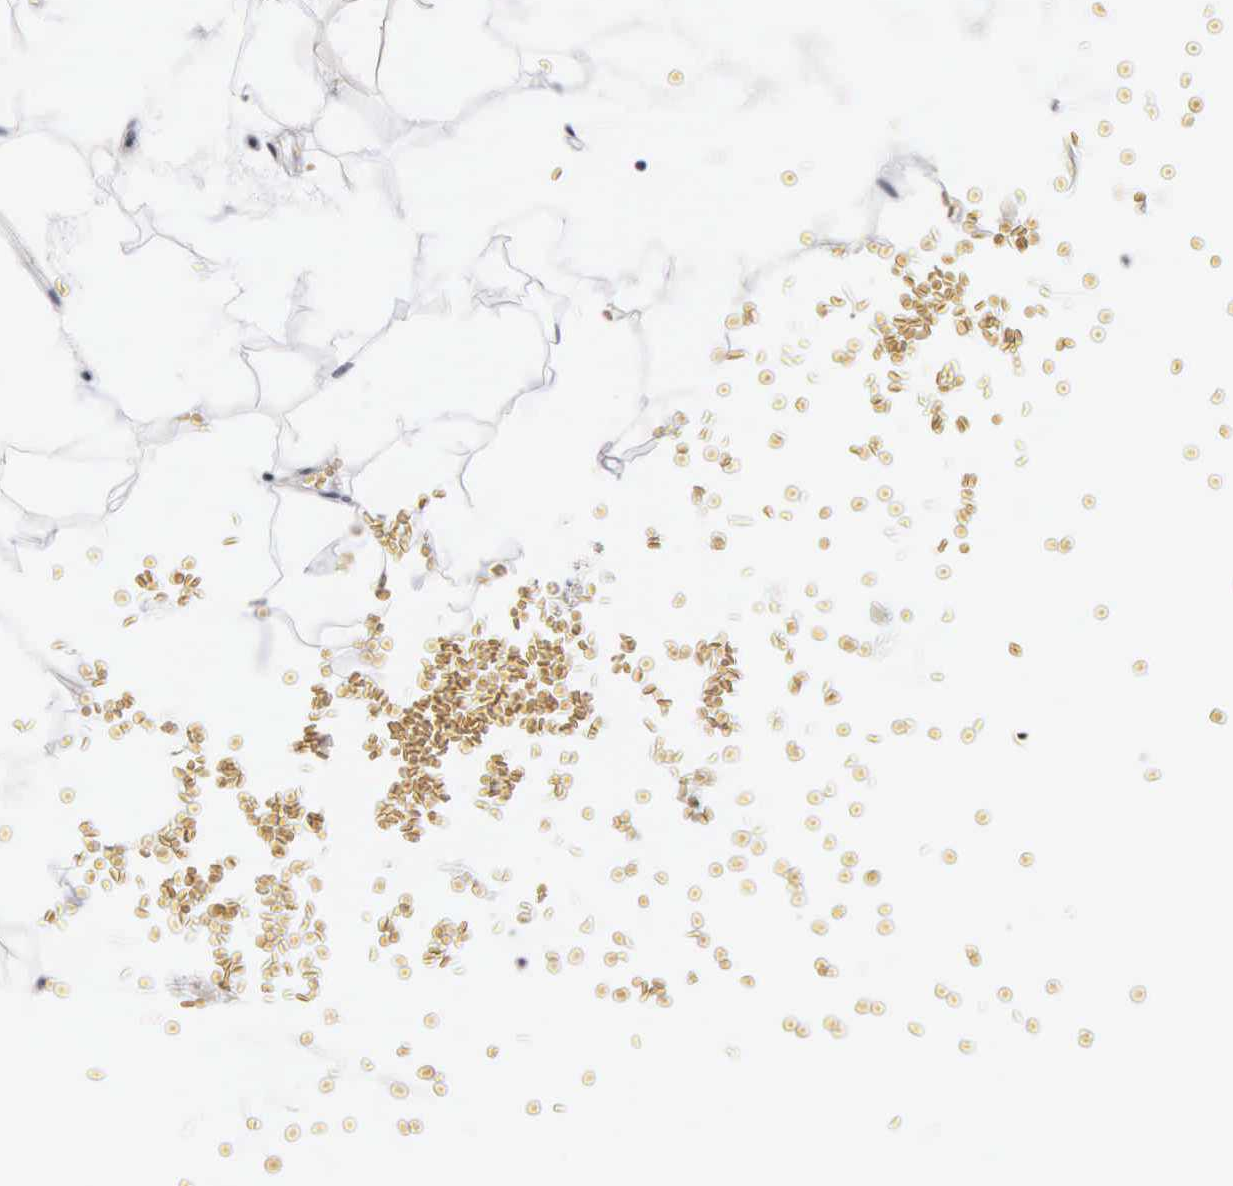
{"staining": {"intensity": "negative", "quantity": "none", "location": "none"}, "tissue": "adipose tissue", "cell_type": "Adipocytes", "image_type": "normal", "snomed": [{"axis": "morphology", "description": "Normal tissue, NOS"}, {"axis": "morphology", "description": "Inflammation, NOS"}, {"axis": "topography", "description": "Lymph node"}, {"axis": "topography", "description": "Peripheral nerve tissue"}], "caption": "High magnification brightfield microscopy of unremarkable adipose tissue stained with DAB (3,3'-diaminobenzidine) (brown) and counterstained with hematoxylin (blue): adipocytes show no significant staining.", "gene": "KRT18", "patient": {"sex": "male", "age": 52}}